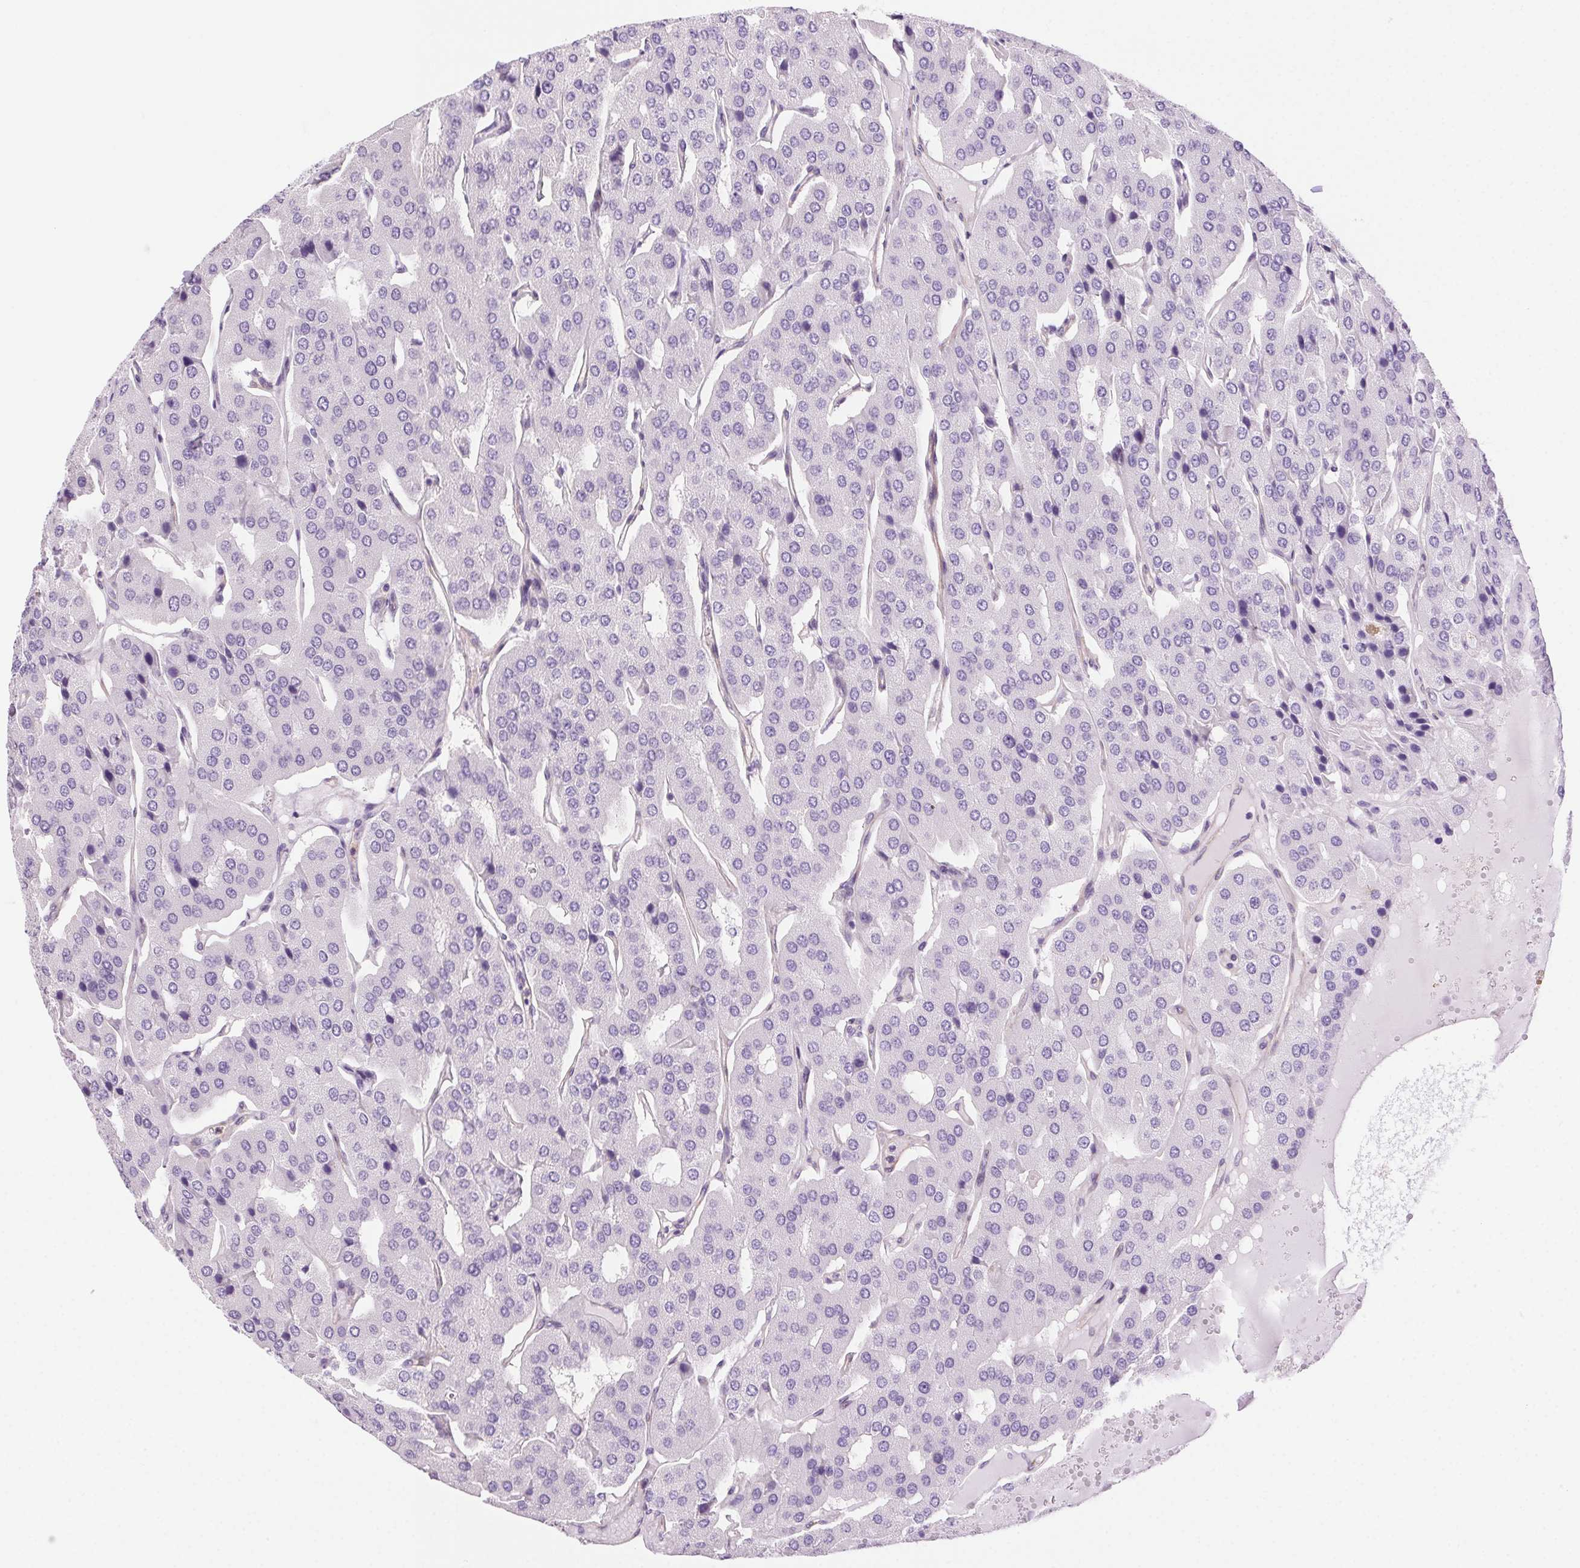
{"staining": {"intensity": "negative", "quantity": "none", "location": "none"}, "tissue": "parathyroid gland", "cell_type": "Glandular cells", "image_type": "normal", "snomed": [{"axis": "morphology", "description": "Normal tissue, NOS"}, {"axis": "morphology", "description": "Adenoma, NOS"}, {"axis": "topography", "description": "Parathyroid gland"}], "caption": "Glandular cells show no significant protein positivity in unremarkable parathyroid gland. (Immunohistochemistry, brightfield microscopy, high magnification).", "gene": "SHCBP1L", "patient": {"sex": "female", "age": 86}}